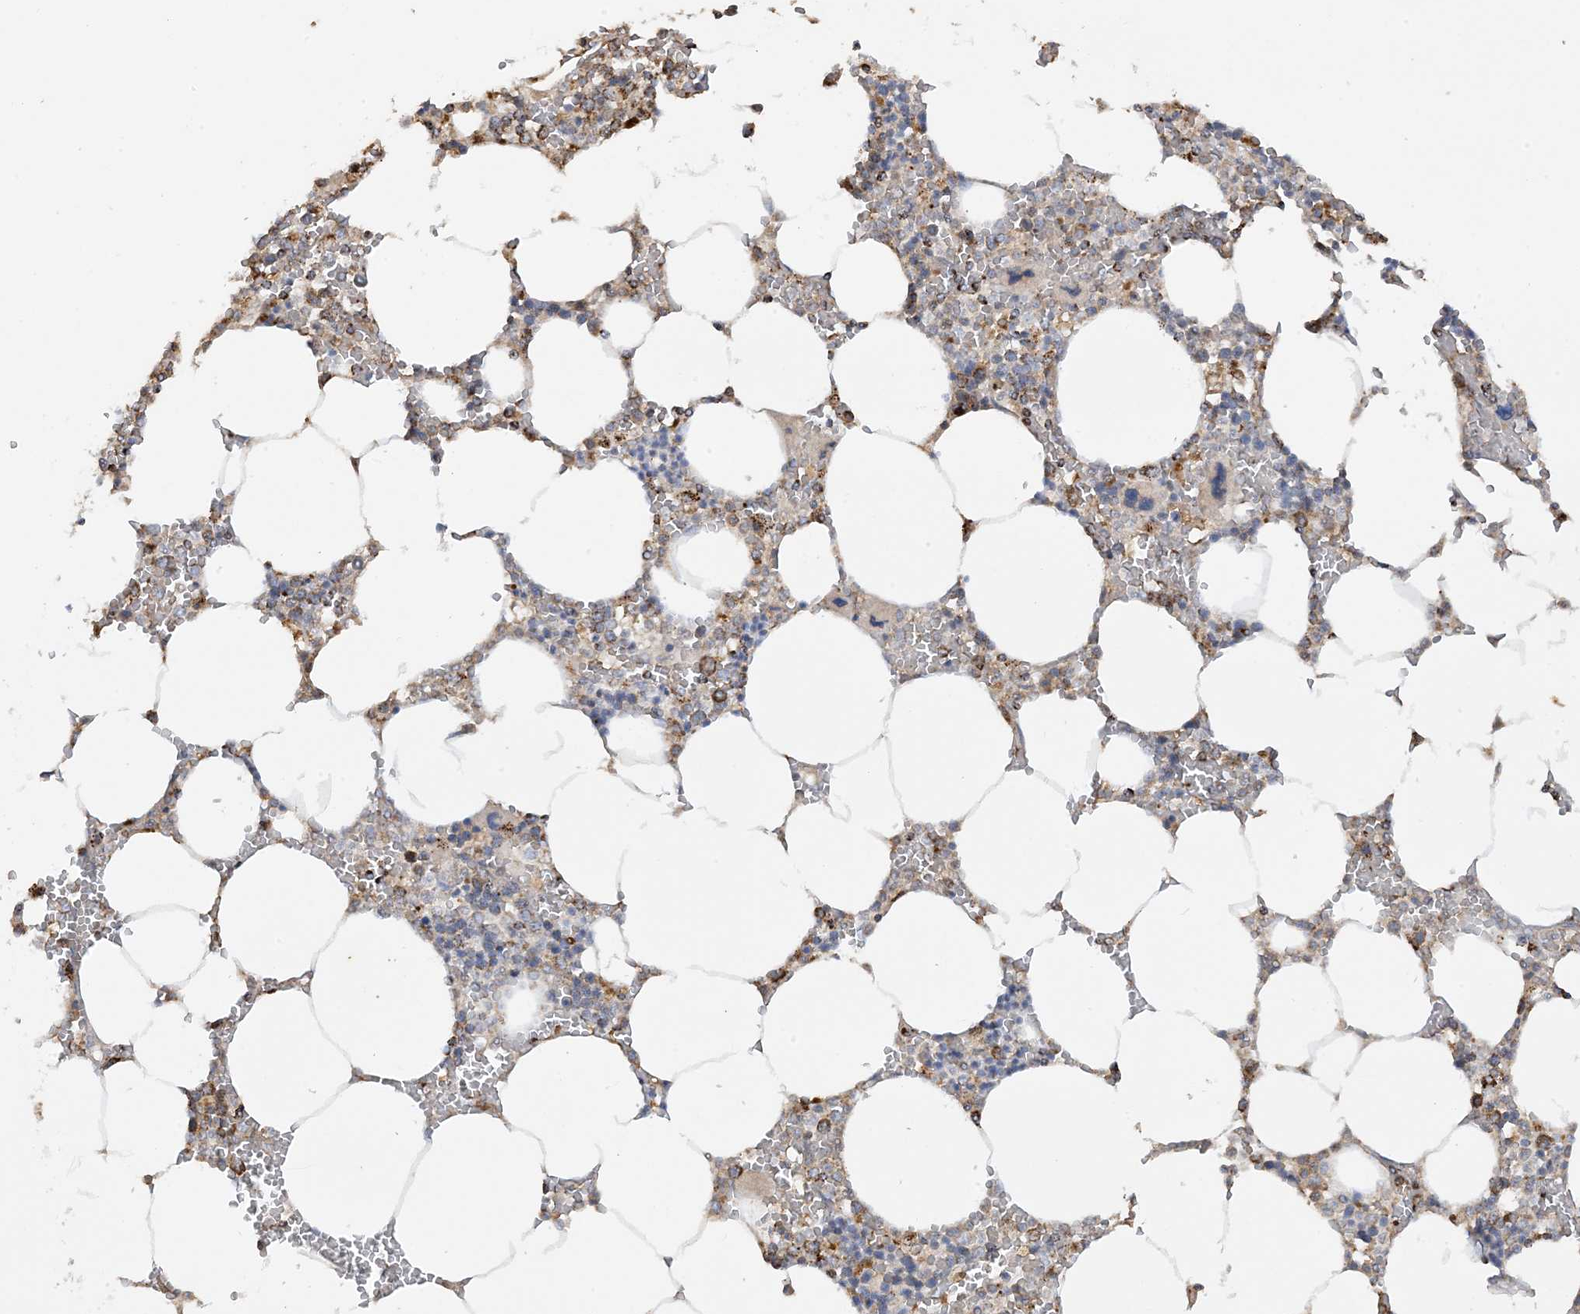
{"staining": {"intensity": "moderate", "quantity": "<25%", "location": "cytoplasmic/membranous"}, "tissue": "bone marrow", "cell_type": "Hematopoietic cells", "image_type": "normal", "snomed": [{"axis": "morphology", "description": "Normal tissue, NOS"}, {"axis": "topography", "description": "Bone marrow"}], "caption": "Brown immunohistochemical staining in unremarkable human bone marrow displays moderate cytoplasmic/membranous positivity in approximately <25% of hematopoietic cells.", "gene": "AGA", "patient": {"sex": "male", "age": 70}}